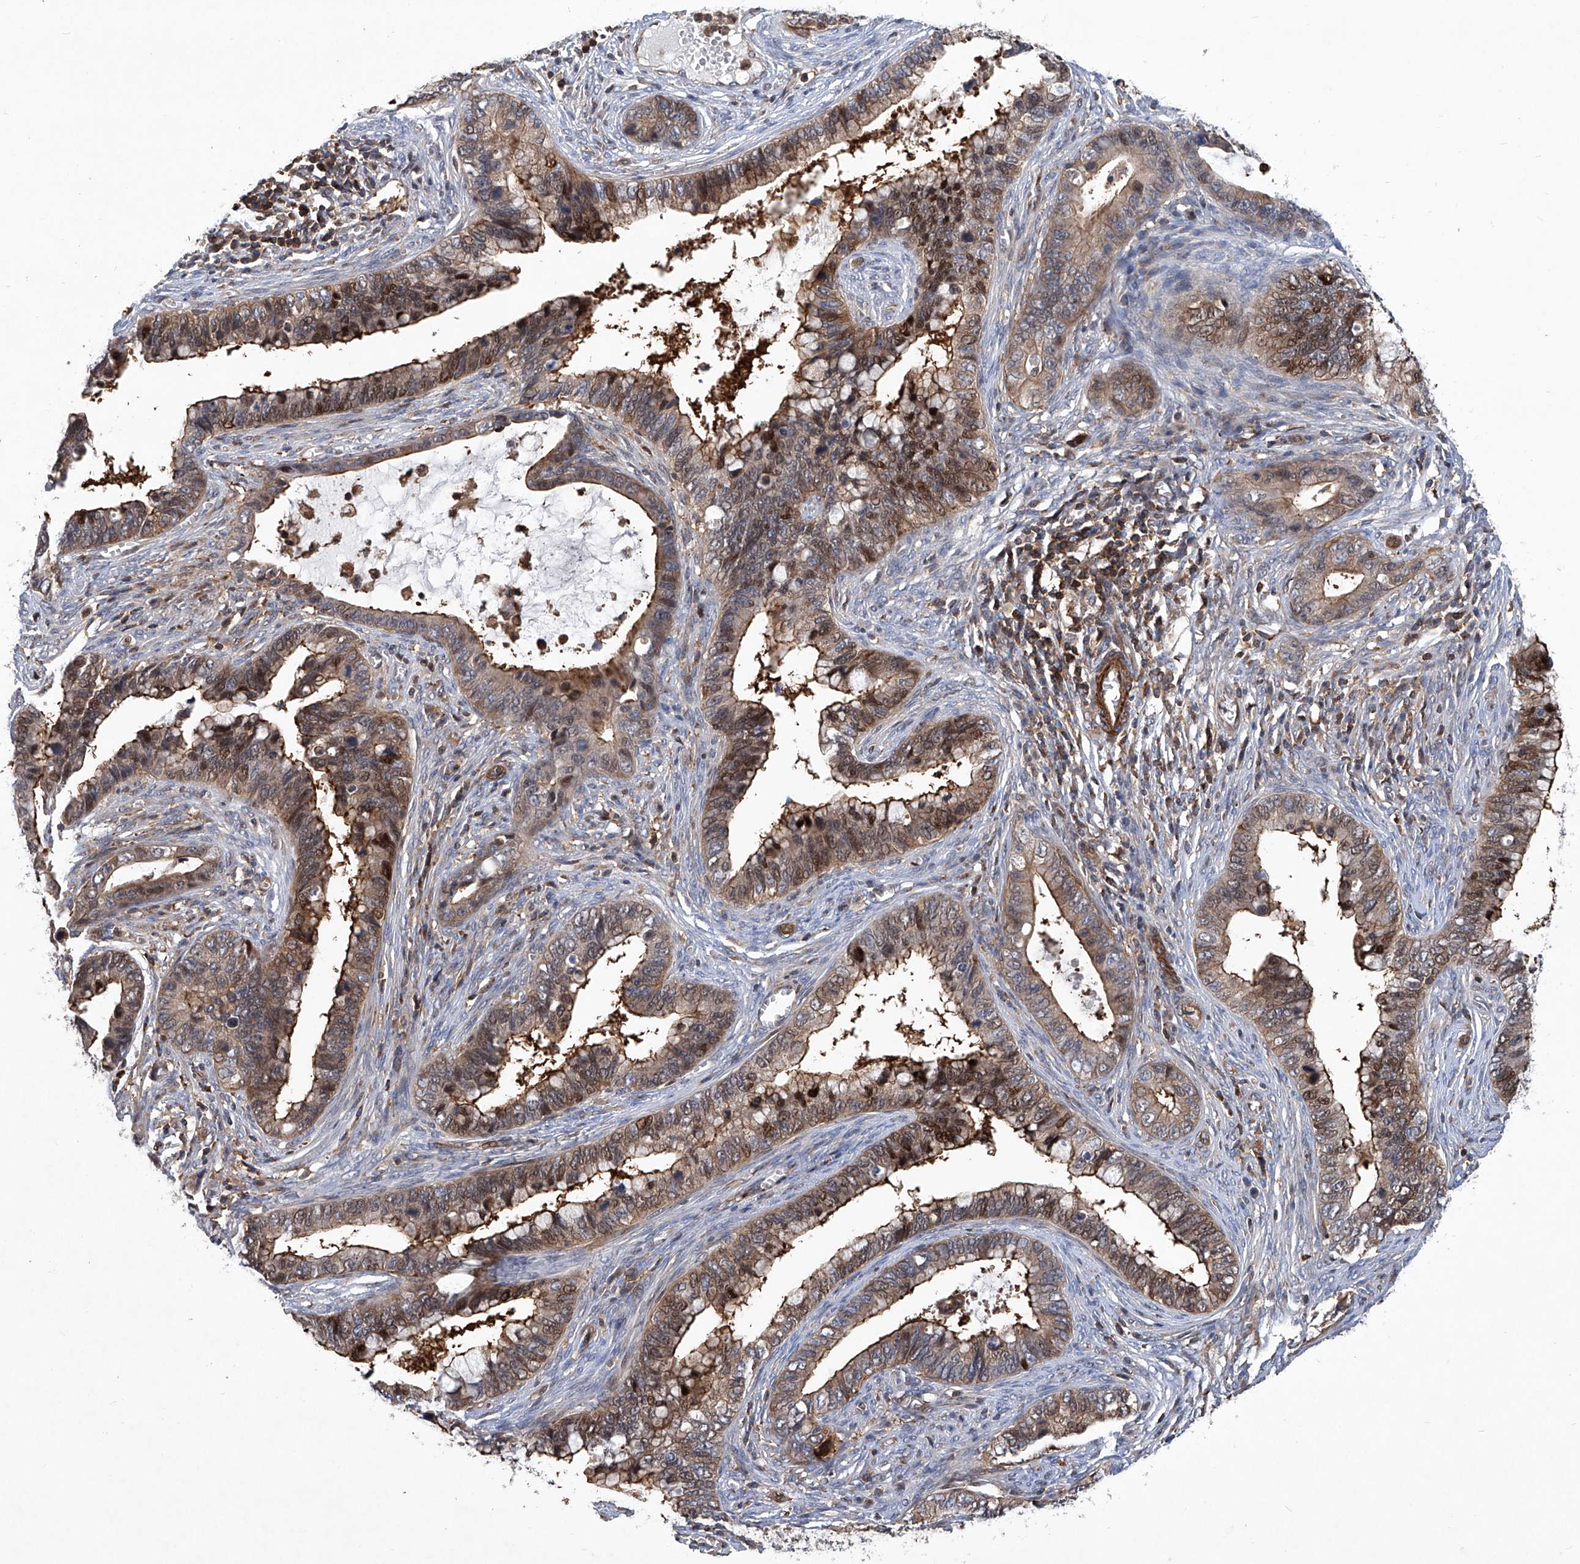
{"staining": {"intensity": "moderate", "quantity": ">75%", "location": "cytoplasmic/membranous,nuclear"}, "tissue": "cervical cancer", "cell_type": "Tumor cells", "image_type": "cancer", "snomed": [{"axis": "morphology", "description": "Adenocarcinoma, NOS"}, {"axis": "topography", "description": "Cervix"}], "caption": "Immunohistochemistry of human adenocarcinoma (cervical) reveals medium levels of moderate cytoplasmic/membranous and nuclear staining in about >75% of tumor cells. (Stains: DAB (3,3'-diaminobenzidine) in brown, nuclei in blue, Microscopy: brightfield microscopy at high magnification).", "gene": "NT5C3A", "patient": {"sex": "female", "age": 44}}